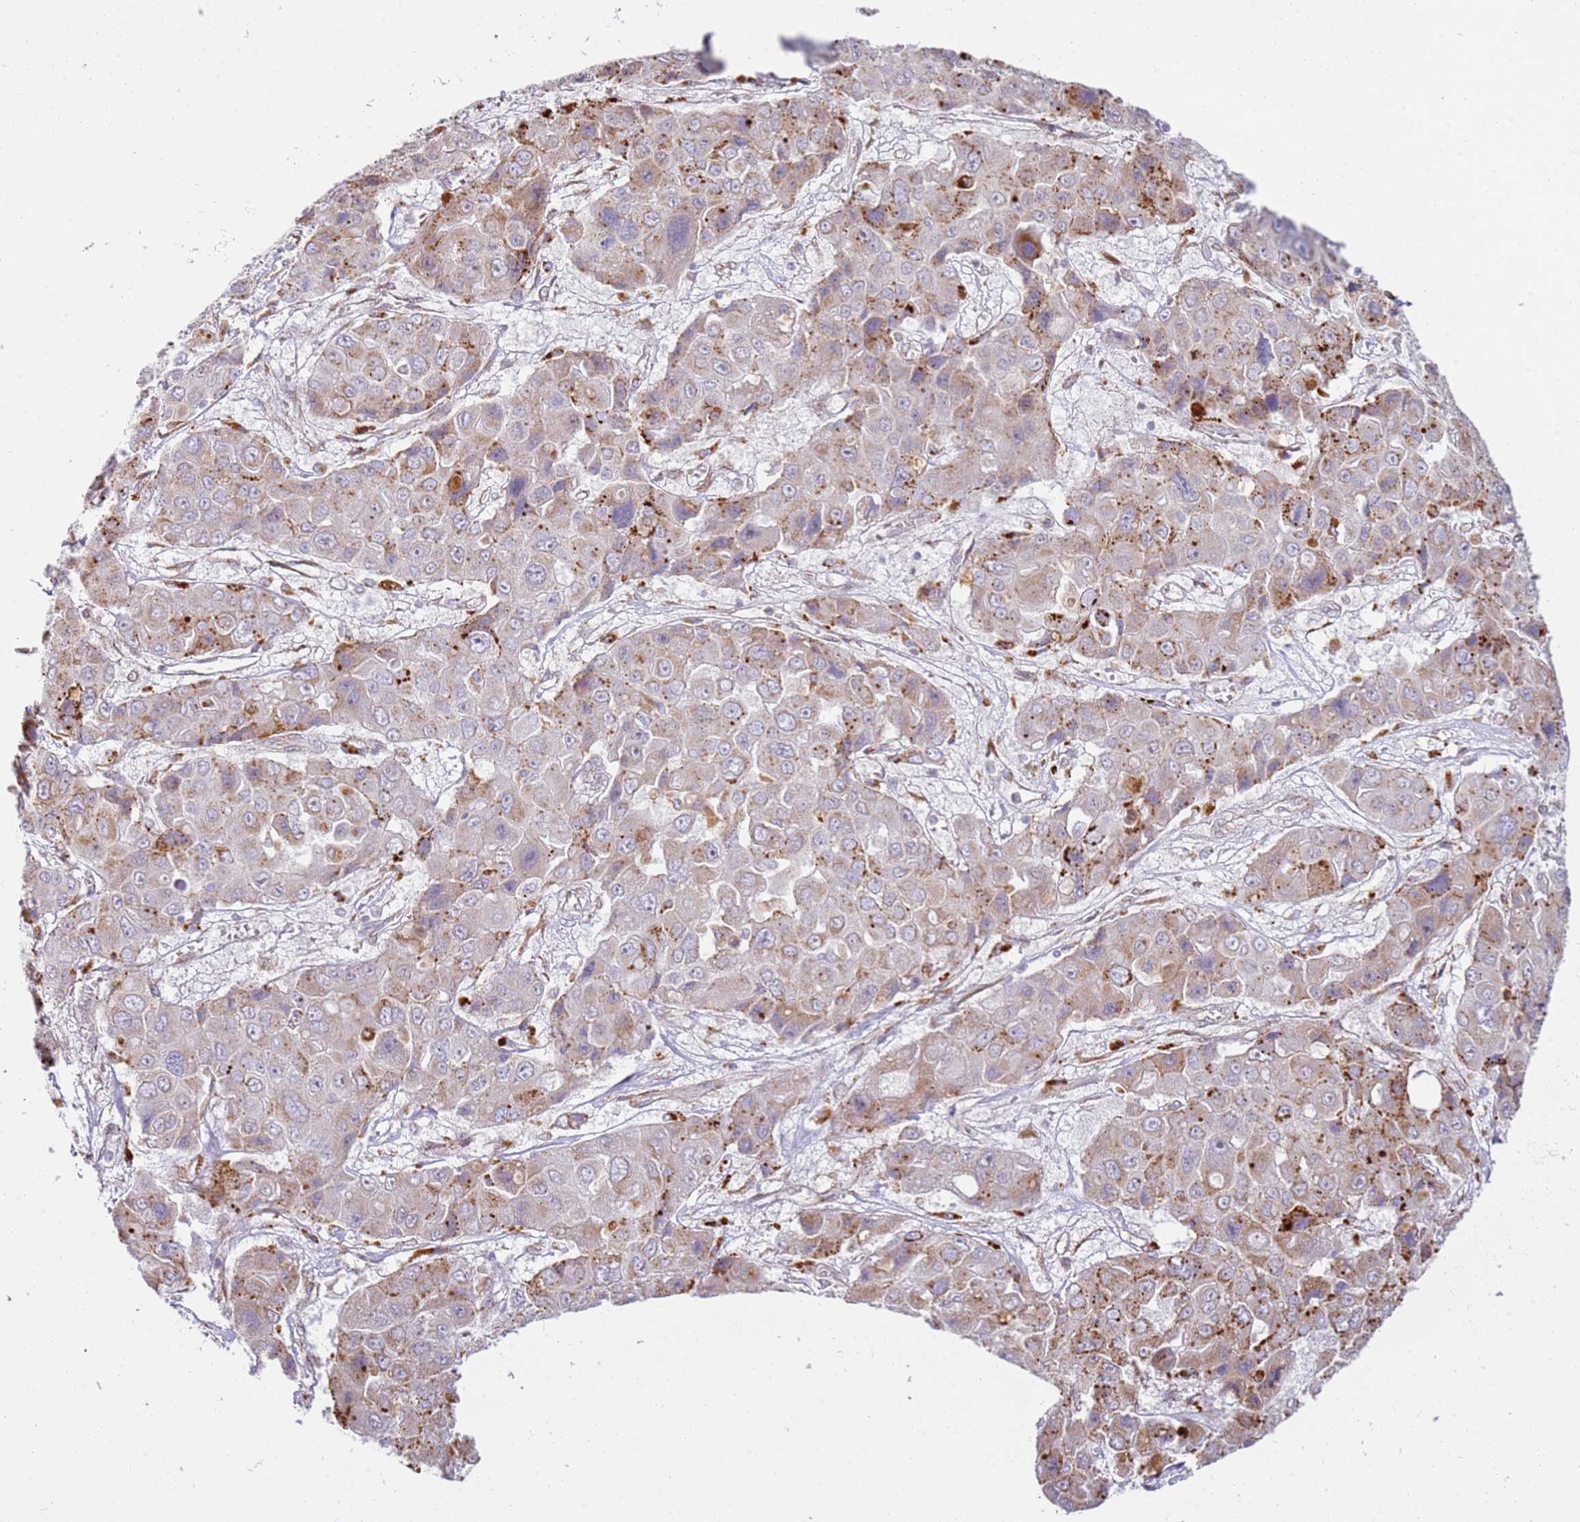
{"staining": {"intensity": "moderate", "quantity": "<25%", "location": "cytoplasmic/membranous"}, "tissue": "liver cancer", "cell_type": "Tumor cells", "image_type": "cancer", "snomed": [{"axis": "morphology", "description": "Cholangiocarcinoma"}, {"axis": "topography", "description": "Liver"}], "caption": "A photomicrograph of human liver cancer stained for a protein exhibits moderate cytoplasmic/membranous brown staining in tumor cells.", "gene": "GRAP", "patient": {"sex": "male", "age": 67}}